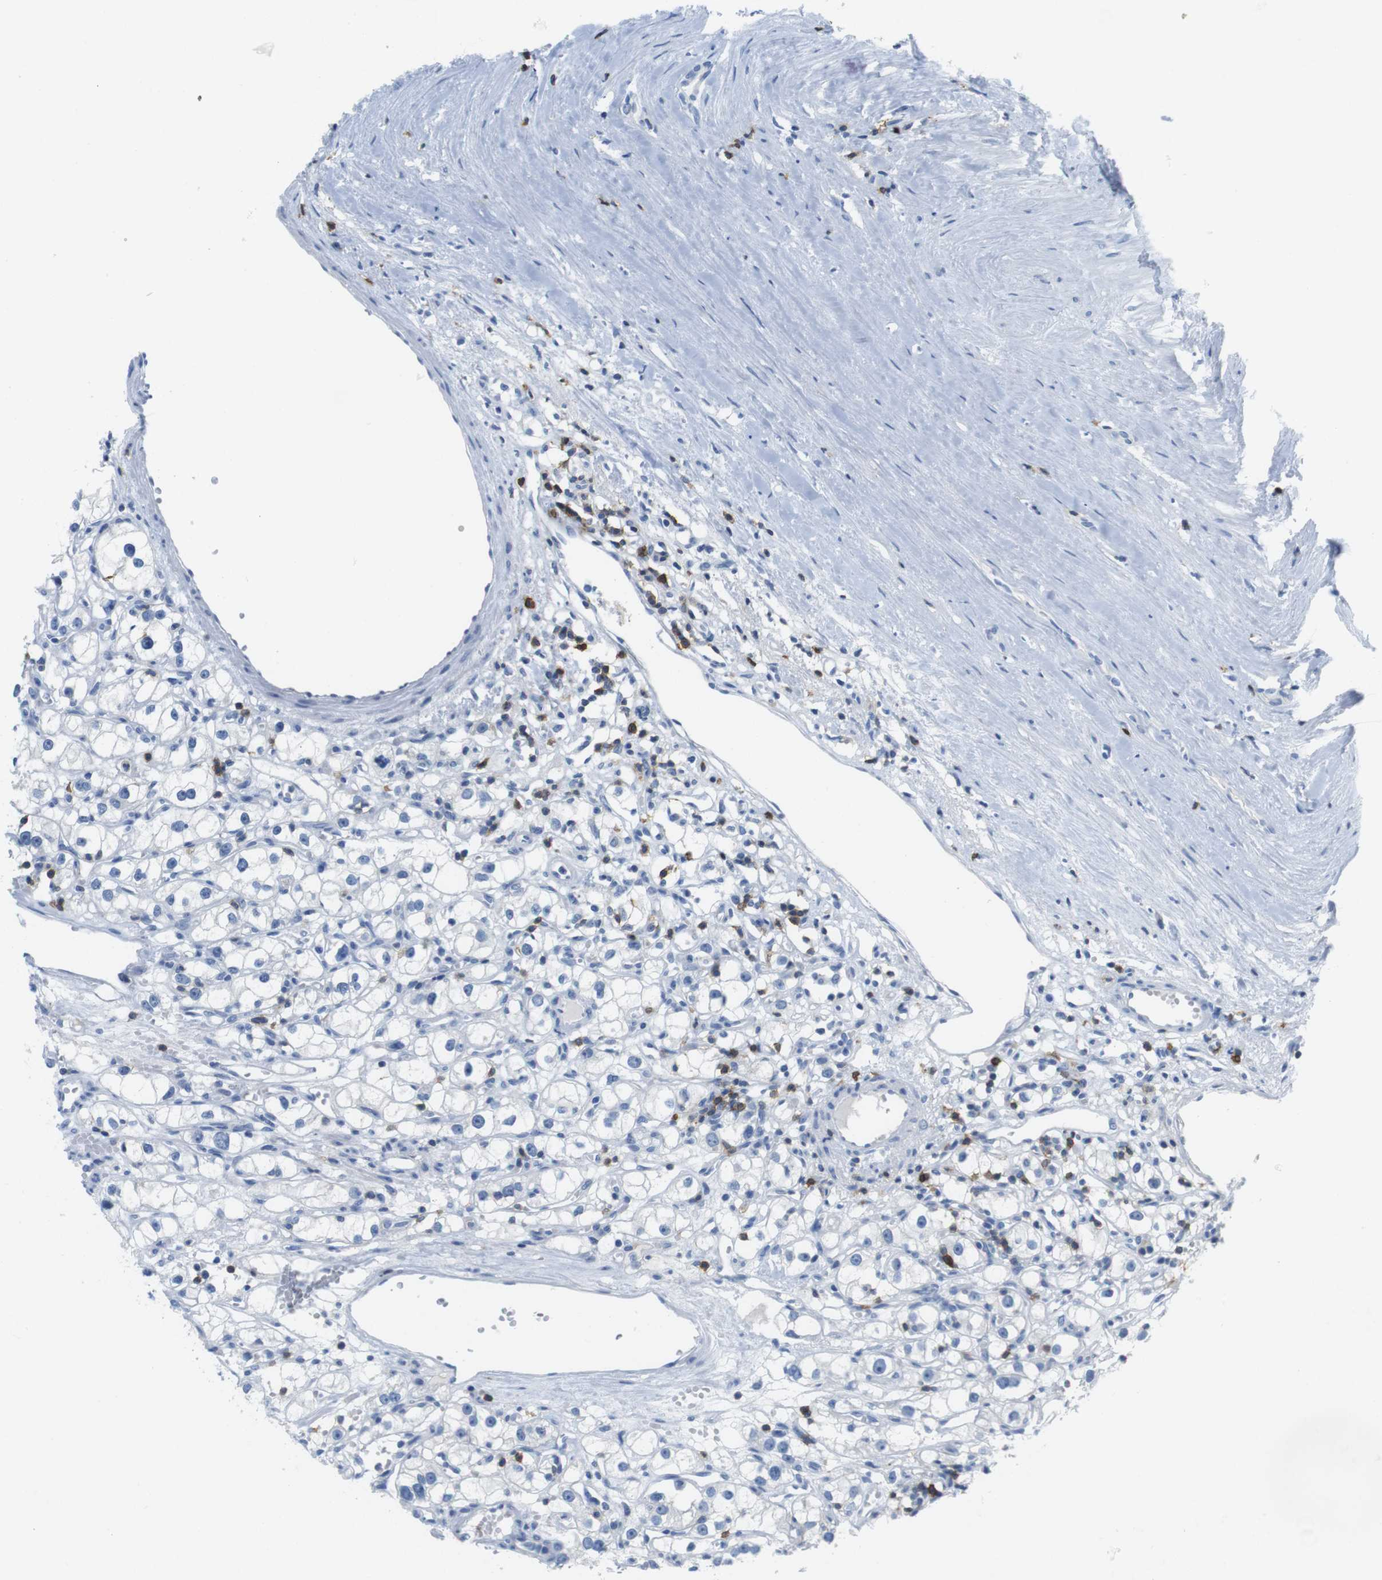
{"staining": {"intensity": "negative", "quantity": "none", "location": "none"}, "tissue": "renal cancer", "cell_type": "Tumor cells", "image_type": "cancer", "snomed": [{"axis": "morphology", "description": "Adenocarcinoma, NOS"}, {"axis": "topography", "description": "Kidney"}], "caption": "Tumor cells are negative for brown protein staining in renal cancer. (DAB IHC visualized using brightfield microscopy, high magnification).", "gene": "CD5", "patient": {"sex": "male", "age": 56}}